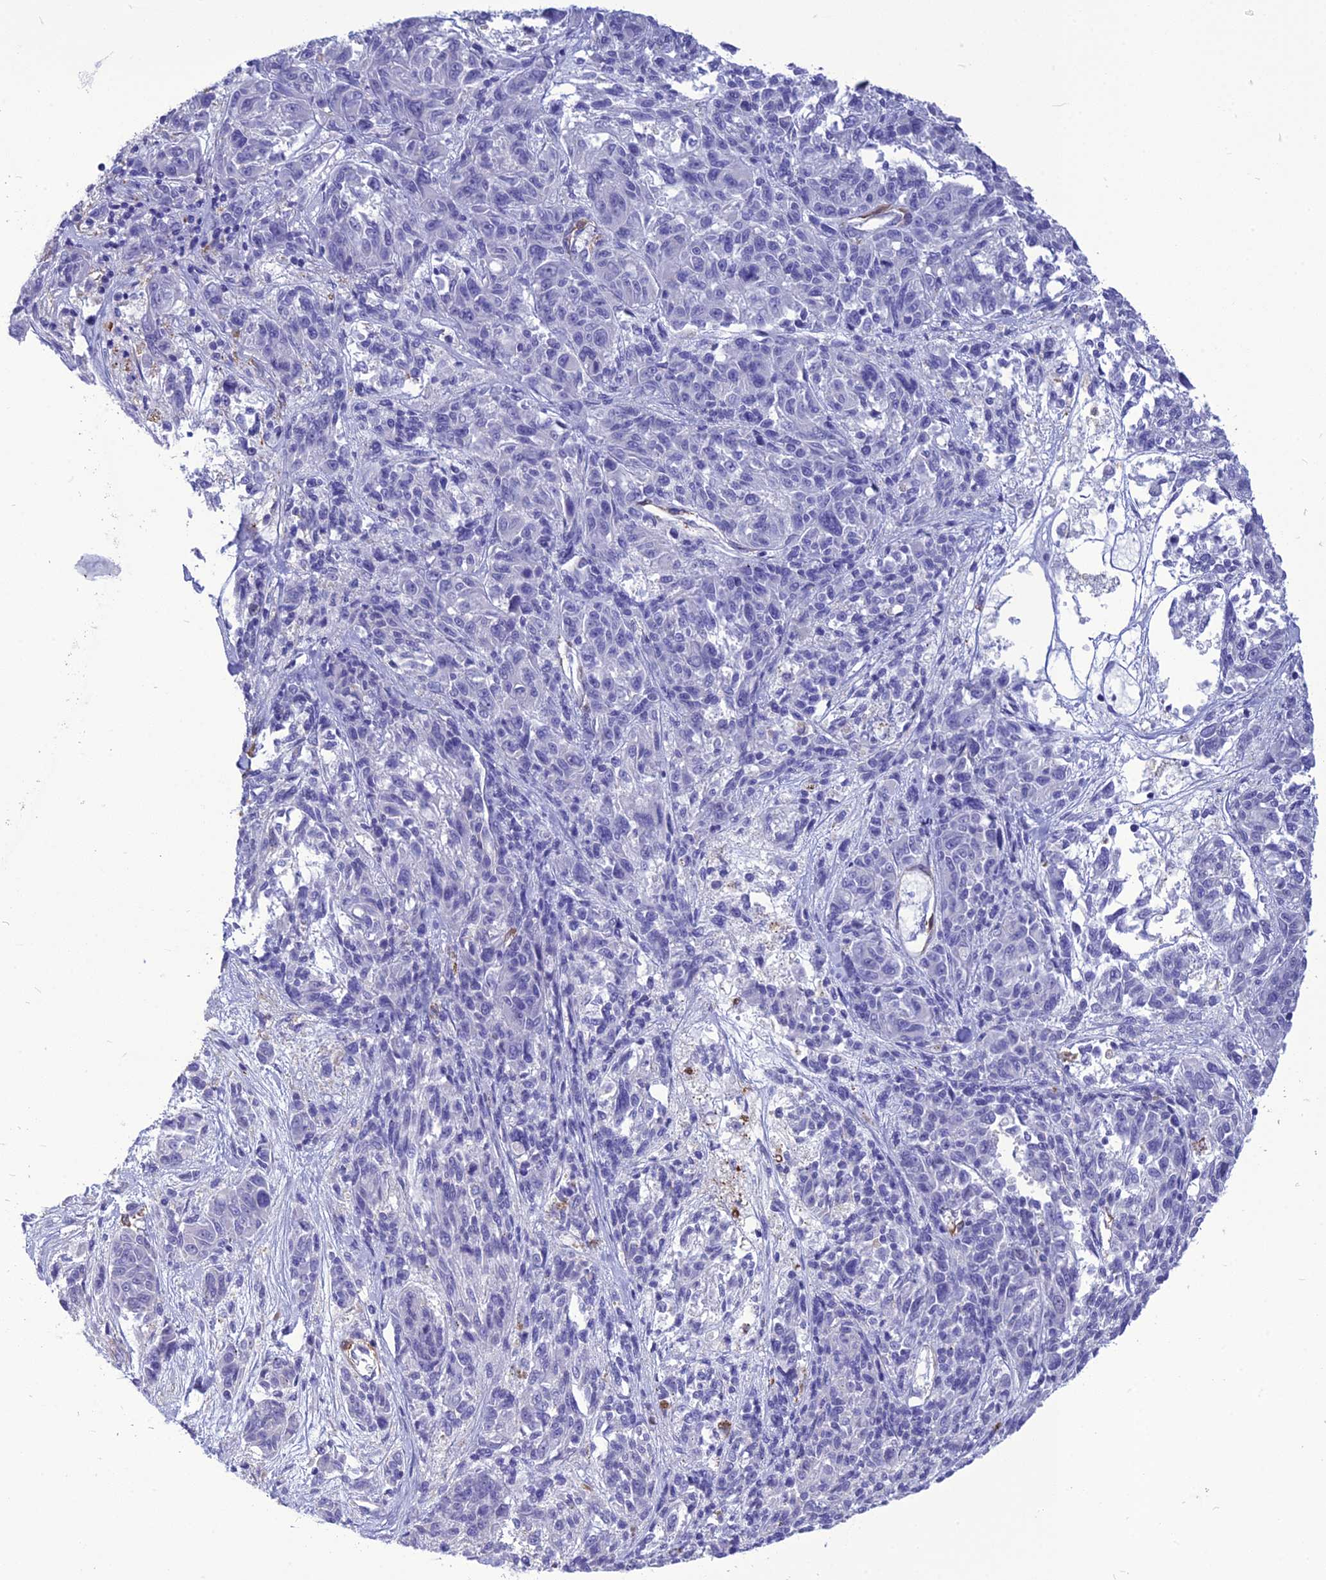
{"staining": {"intensity": "negative", "quantity": "none", "location": "none"}, "tissue": "melanoma", "cell_type": "Tumor cells", "image_type": "cancer", "snomed": [{"axis": "morphology", "description": "Malignant melanoma, NOS"}, {"axis": "topography", "description": "Skin"}], "caption": "DAB (3,3'-diaminobenzidine) immunohistochemical staining of human malignant melanoma displays no significant staining in tumor cells.", "gene": "NKD1", "patient": {"sex": "male", "age": 53}}